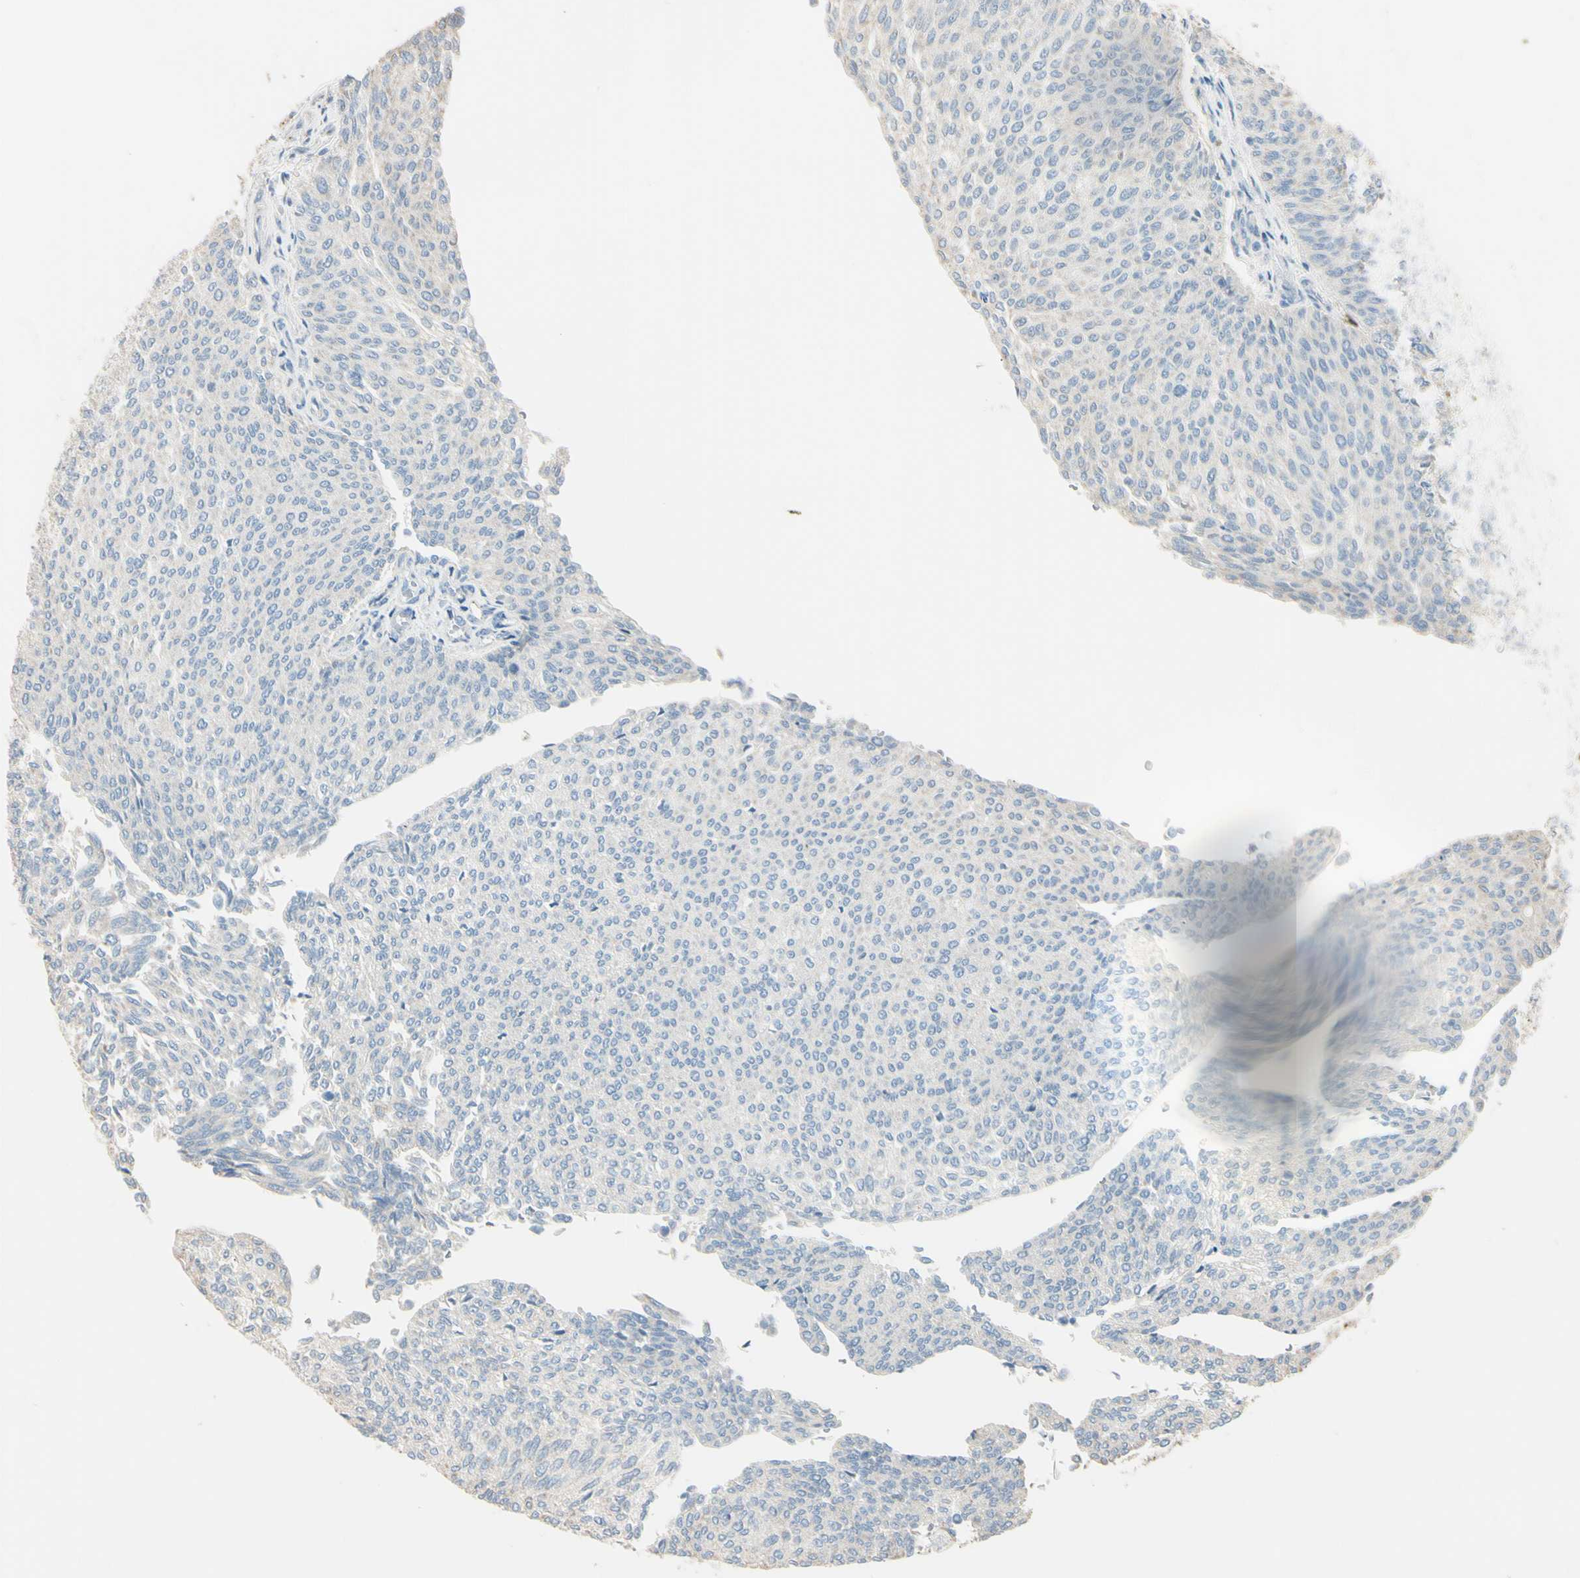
{"staining": {"intensity": "negative", "quantity": "none", "location": "none"}, "tissue": "urothelial cancer", "cell_type": "Tumor cells", "image_type": "cancer", "snomed": [{"axis": "morphology", "description": "Urothelial carcinoma, Low grade"}, {"axis": "topography", "description": "Urinary bladder"}], "caption": "An immunohistochemistry photomicrograph of urothelial carcinoma (low-grade) is shown. There is no staining in tumor cells of urothelial carcinoma (low-grade). The staining was performed using DAB (3,3'-diaminobenzidine) to visualize the protein expression in brown, while the nuclei were stained in blue with hematoxylin (Magnification: 20x).", "gene": "ANGPTL1", "patient": {"sex": "female", "age": 79}}